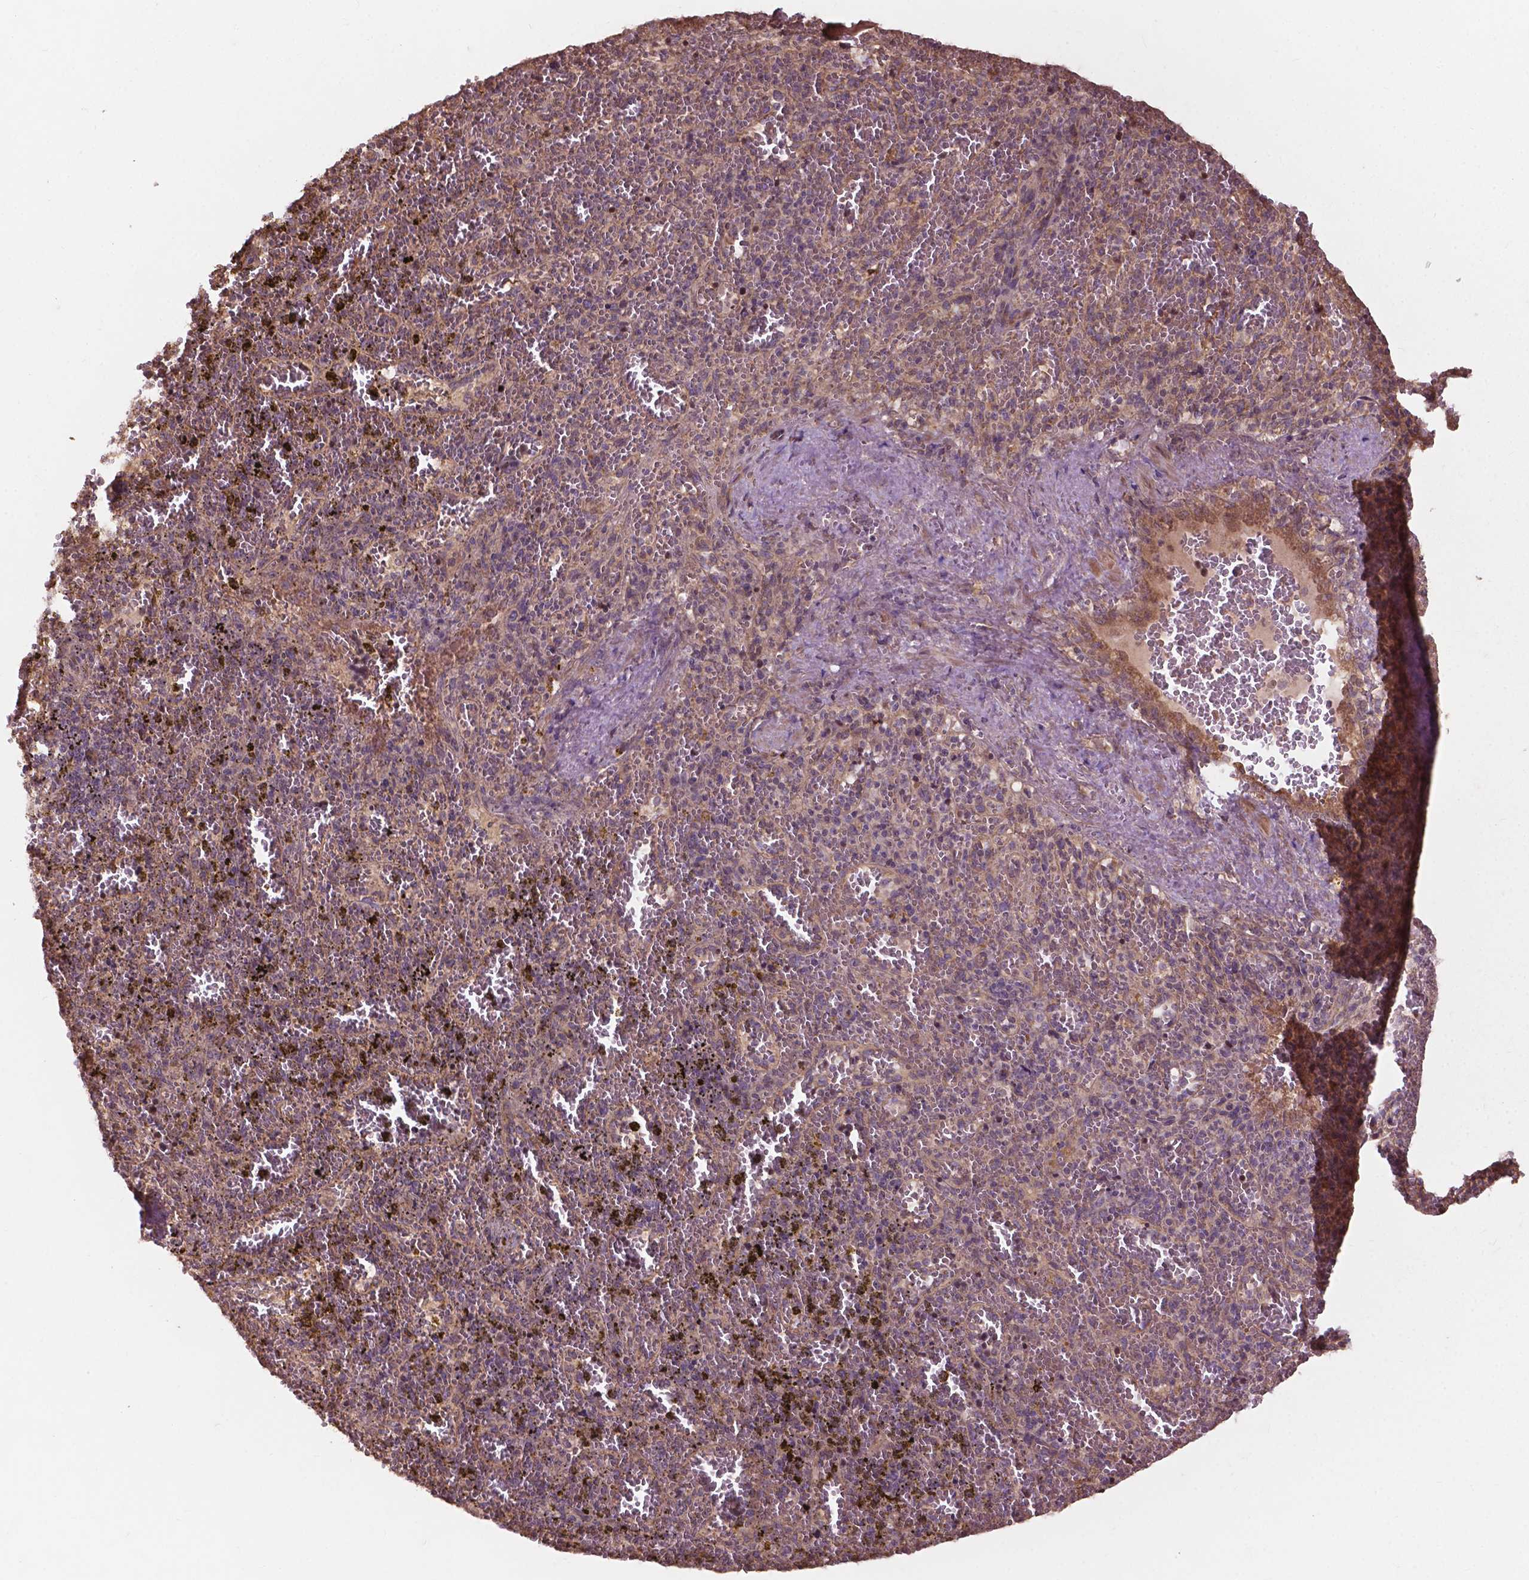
{"staining": {"intensity": "negative", "quantity": "none", "location": "none"}, "tissue": "spleen", "cell_type": "Cells in red pulp", "image_type": "normal", "snomed": [{"axis": "morphology", "description": "Normal tissue, NOS"}, {"axis": "topography", "description": "Spleen"}], "caption": "IHC image of unremarkable spleen stained for a protein (brown), which demonstrates no positivity in cells in red pulp.", "gene": "CDC42BPA", "patient": {"sex": "female", "age": 50}}